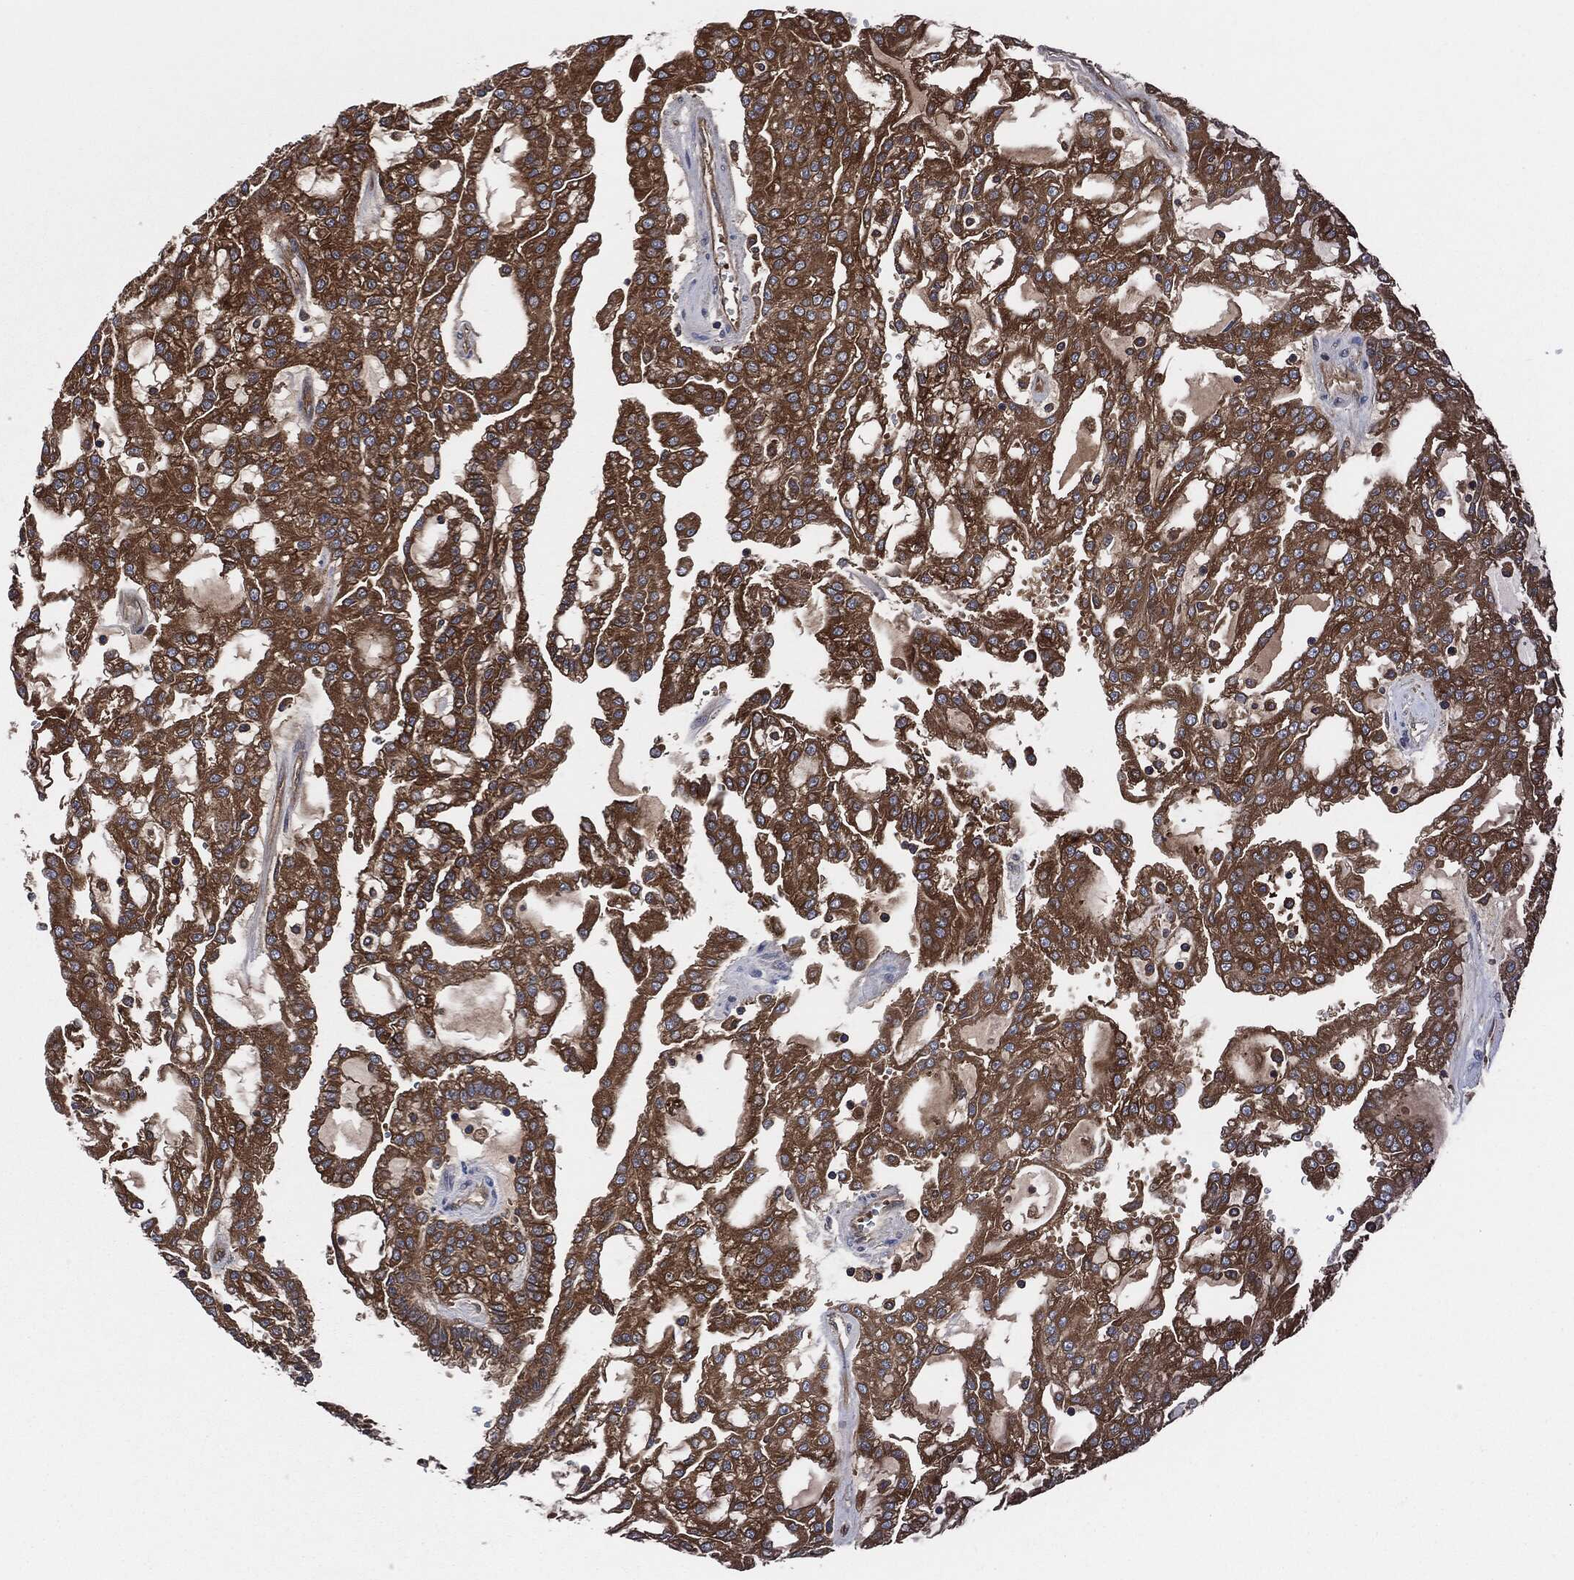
{"staining": {"intensity": "strong", "quantity": ">75%", "location": "cytoplasmic/membranous"}, "tissue": "renal cancer", "cell_type": "Tumor cells", "image_type": "cancer", "snomed": [{"axis": "morphology", "description": "Adenocarcinoma, NOS"}, {"axis": "topography", "description": "Kidney"}], "caption": "Immunohistochemical staining of renal adenocarcinoma displays high levels of strong cytoplasmic/membranous protein expression in about >75% of tumor cells. (DAB = brown stain, brightfield microscopy at high magnification).", "gene": "XPNPEP1", "patient": {"sex": "male", "age": 63}}